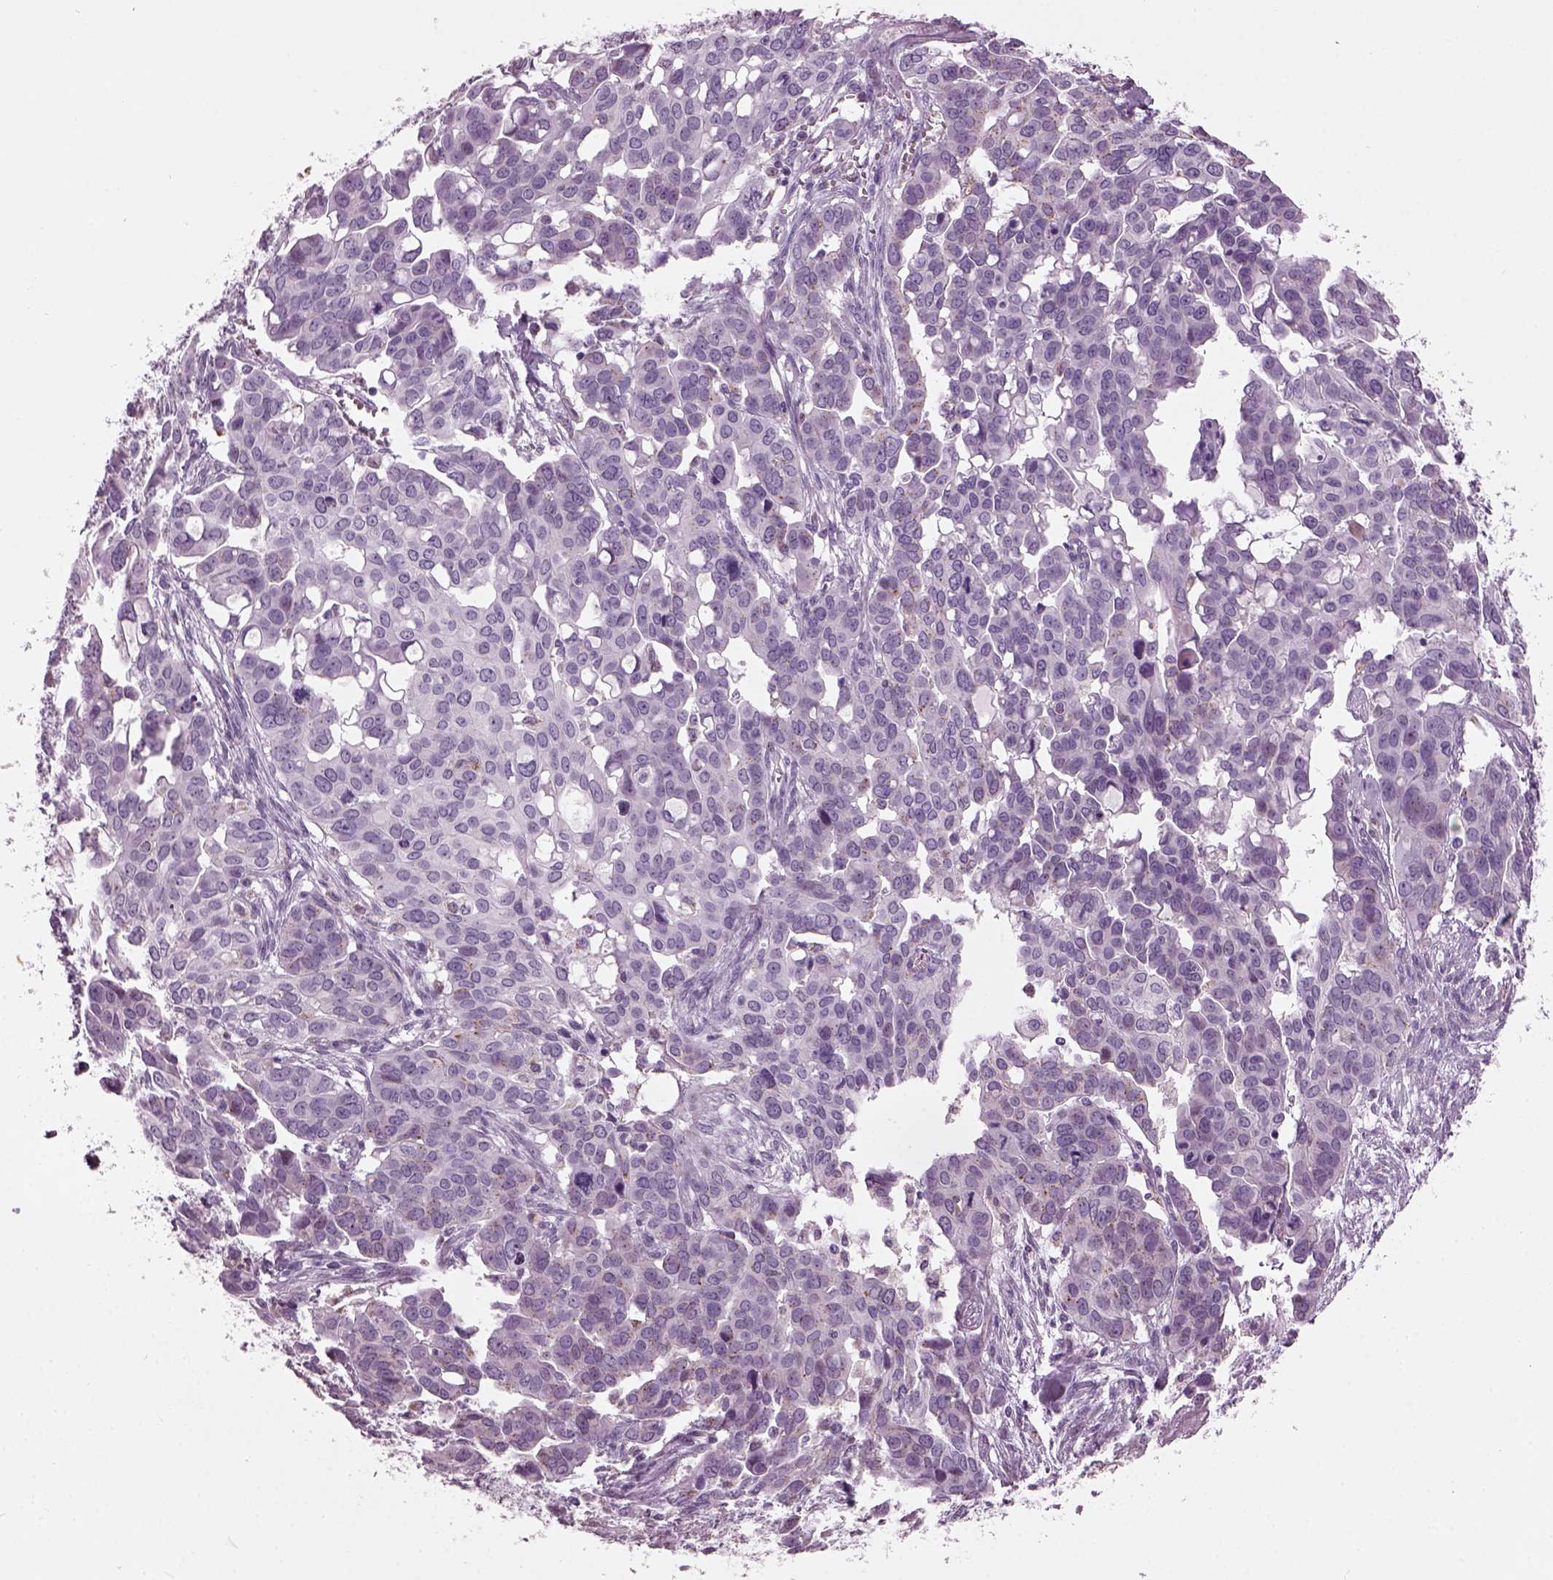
{"staining": {"intensity": "negative", "quantity": "none", "location": "none"}, "tissue": "ovarian cancer", "cell_type": "Tumor cells", "image_type": "cancer", "snomed": [{"axis": "morphology", "description": "Carcinoma, endometroid"}, {"axis": "topography", "description": "Ovary"}], "caption": "Ovarian cancer was stained to show a protein in brown. There is no significant staining in tumor cells.", "gene": "PRR9", "patient": {"sex": "female", "age": 78}}